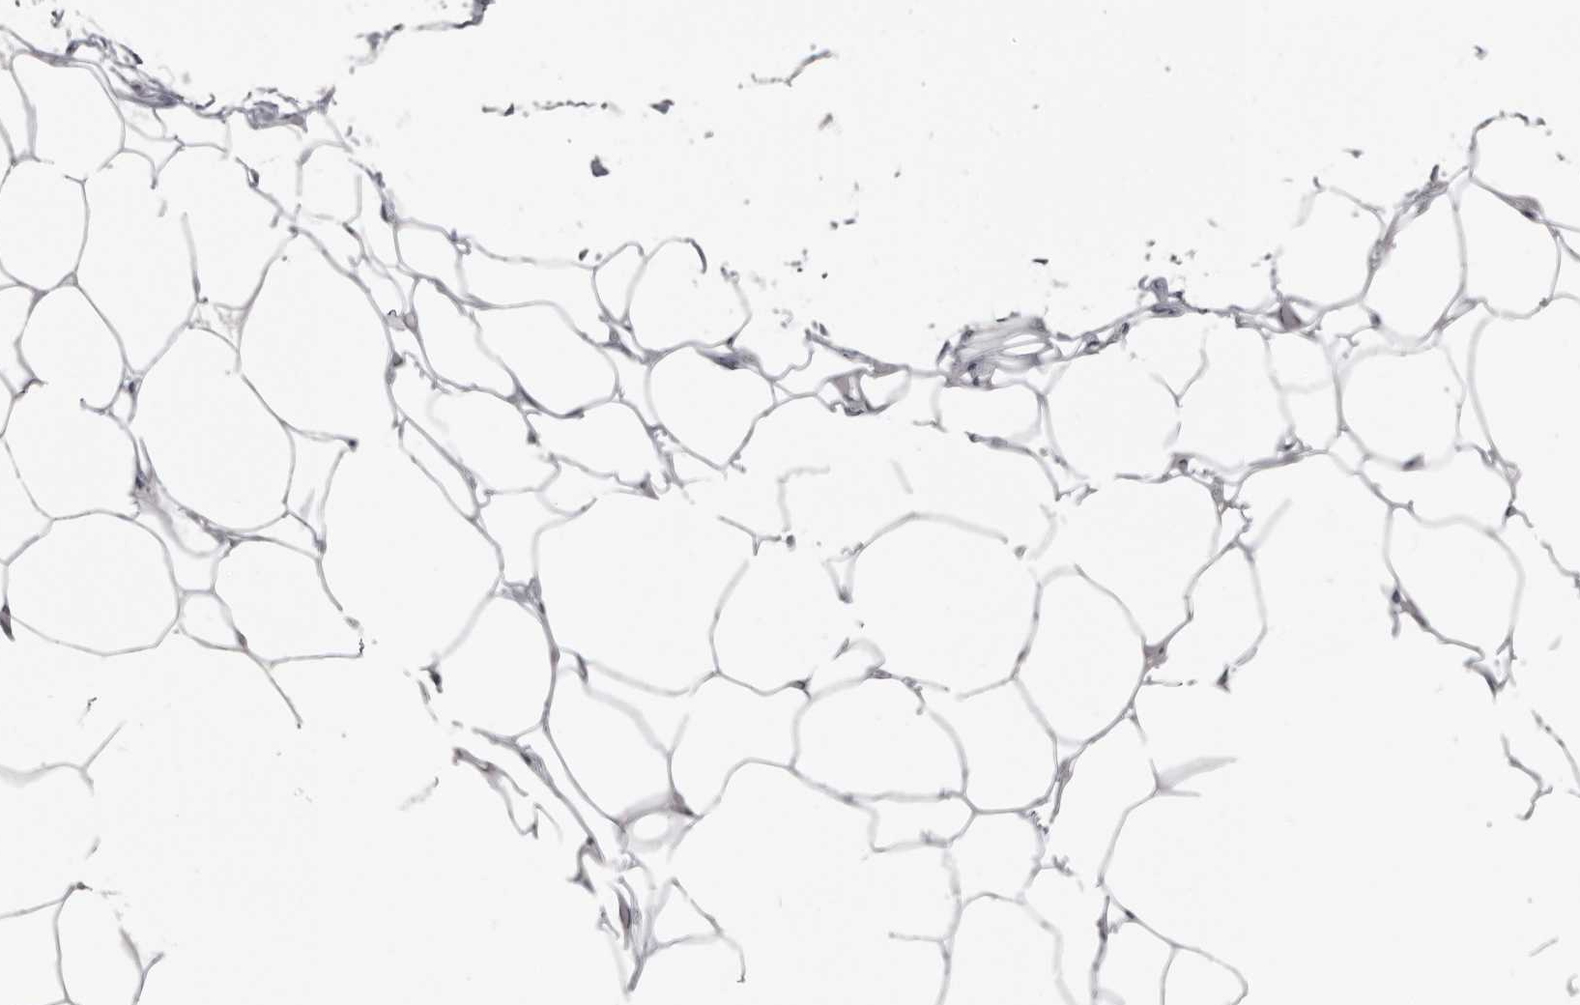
{"staining": {"intensity": "negative", "quantity": "none", "location": "none"}, "tissue": "adipose tissue", "cell_type": "Adipocytes", "image_type": "normal", "snomed": [{"axis": "morphology", "description": "Normal tissue, NOS"}, {"axis": "topography", "description": "Breast"}], "caption": "DAB (3,3'-diaminobenzidine) immunohistochemical staining of normal adipose tissue displays no significant positivity in adipocytes.", "gene": "ZNF114", "patient": {"sex": "female", "age": 23}}